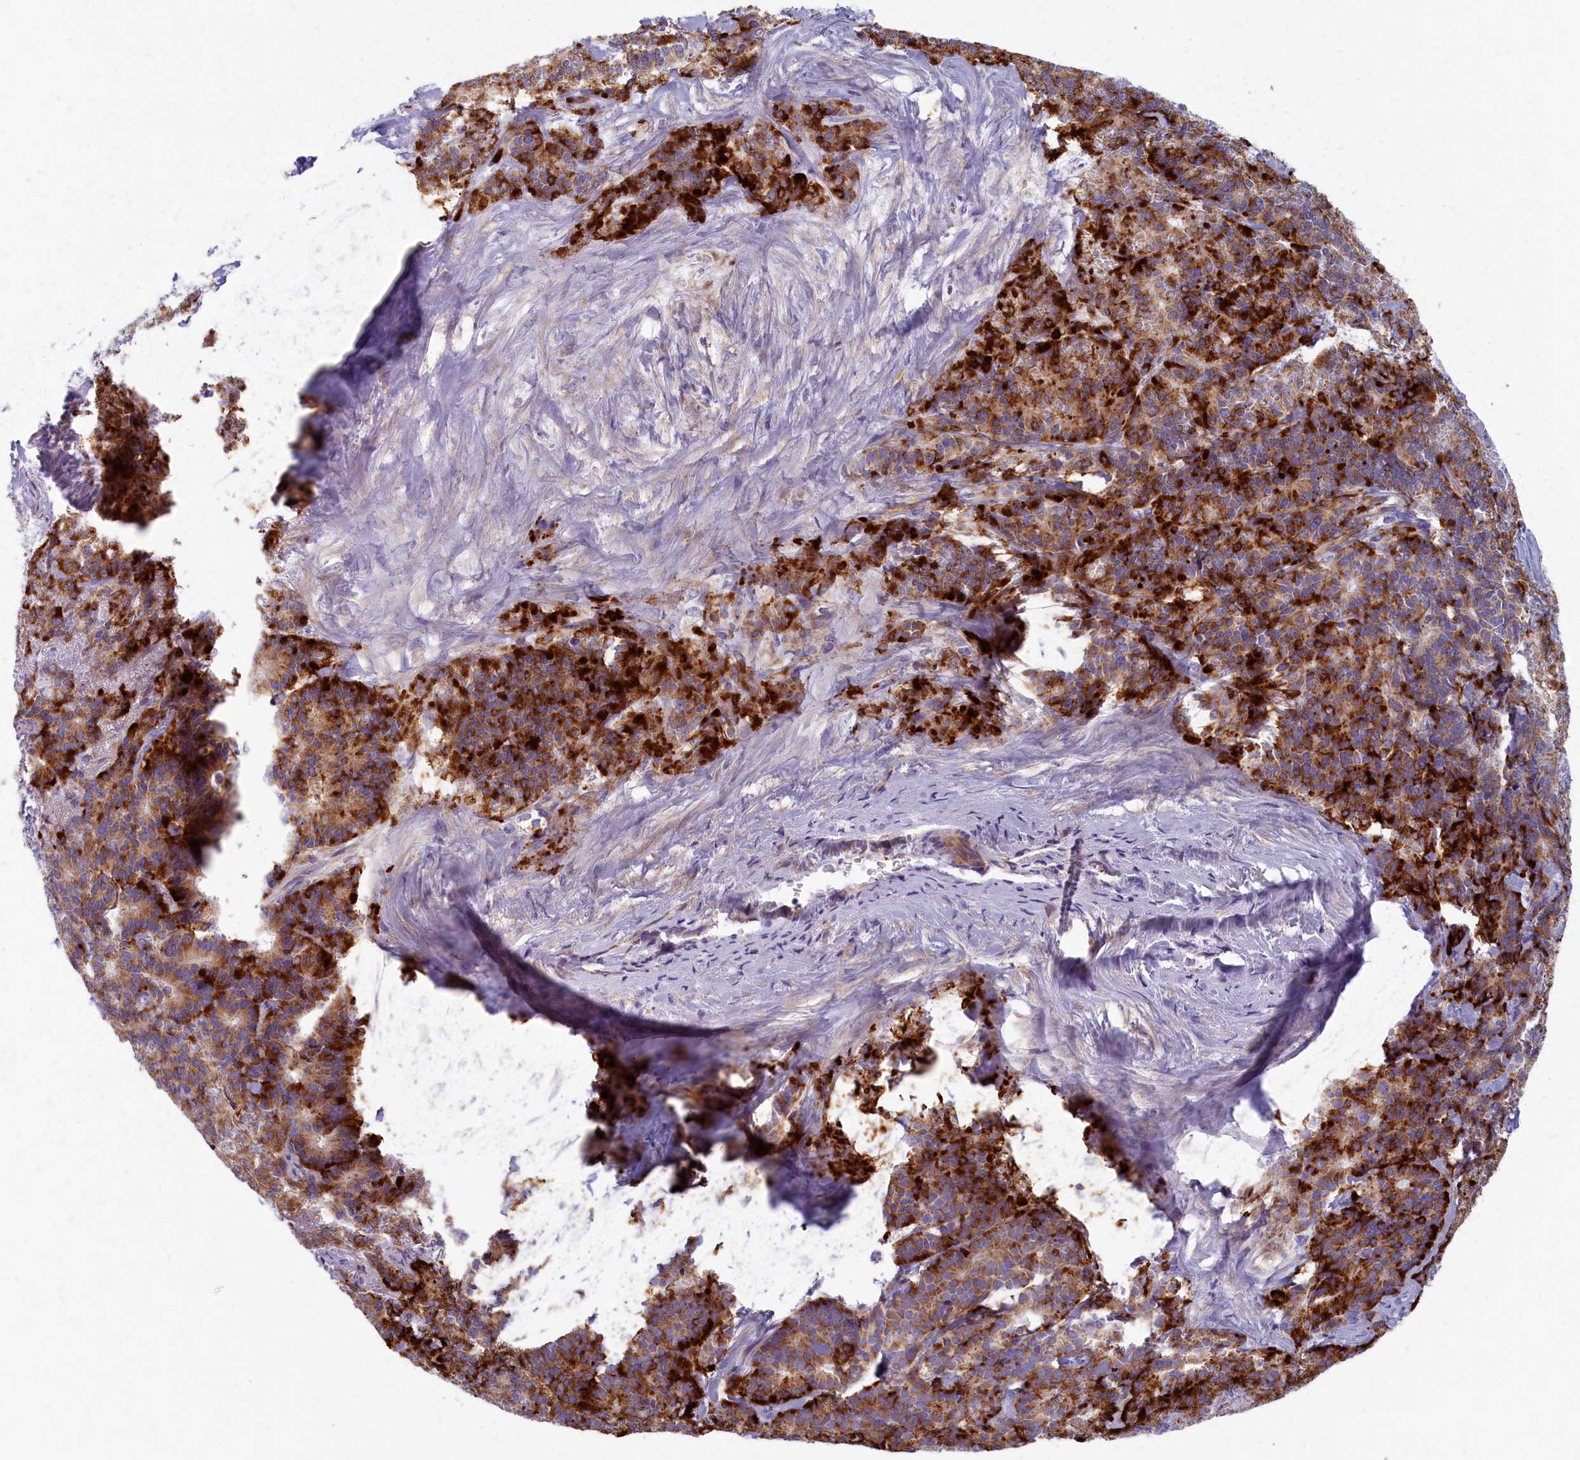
{"staining": {"intensity": "strong", "quantity": ">75%", "location": "cytoplasmic/membranous"}, "tissue": "pancreatic cancer", "cell_type": "Tumor cells", "image_type": "cancer", "snomed": [{"axis": "morphology", "description": "Adenocarcinoma, NOS"}, {"axis": "topography", "description": "Pancreas"}], "caption": "Pancreatic adenocarcinoma tissue reveals strong cytoplasmic/membranous positivity in about >75% of tumor cells The staining was performed using DAB to visualize the protein expression in brown, while the nuclei were stained in blue with hematoxylin (Magnification: 20x).", "gene": "MRPS25", "patient": {"sex": "female", "age": 74}}